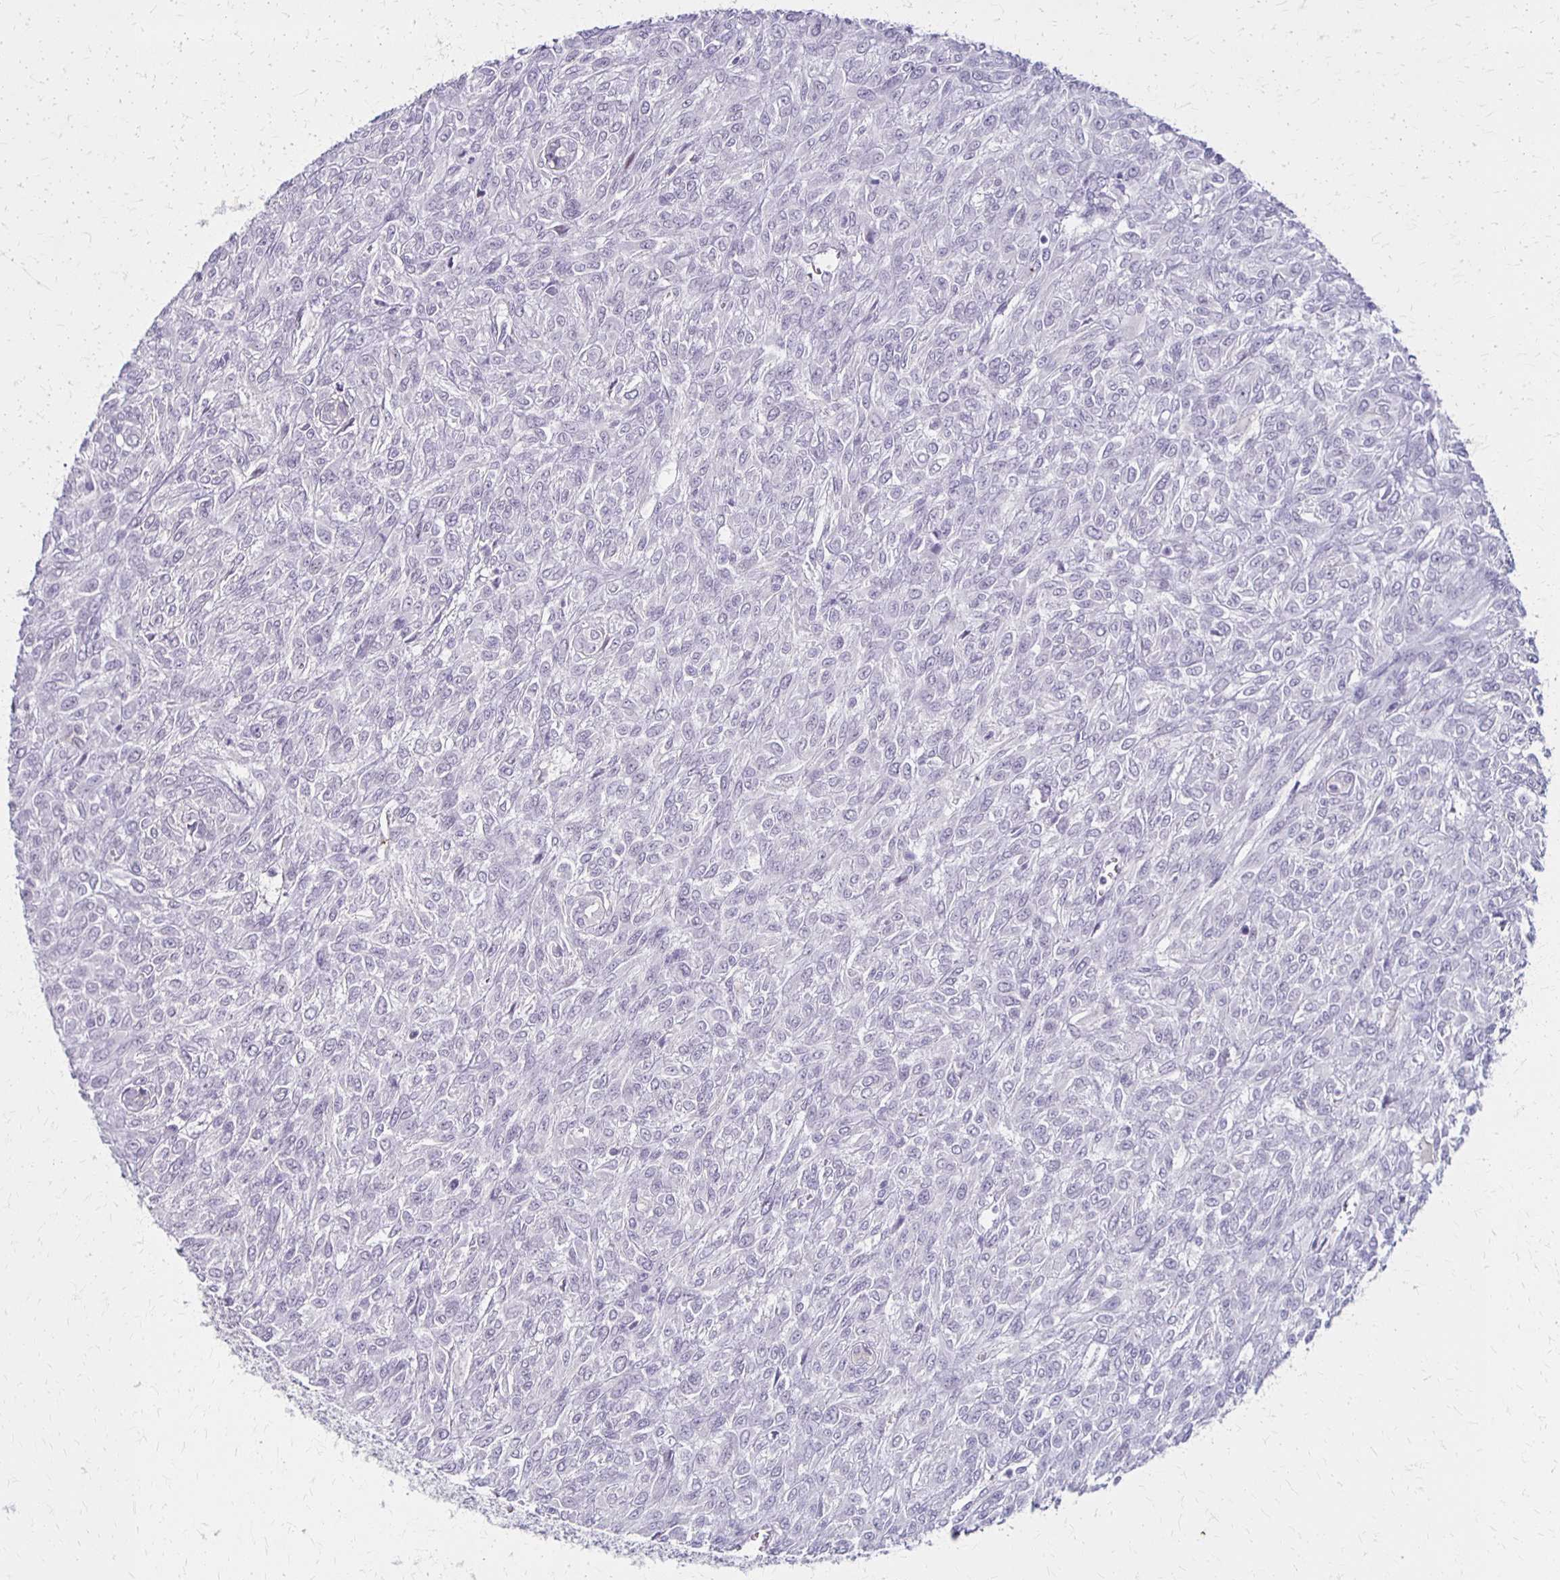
{"staining": {"intensity": "negative", "quantity": "none", "location": "none"}, "tissue": "renal cancer", "cell_type": "Tumor cells", "image_type": "cancer", "snomed": [{"axis": "morphology", "description": "Adenocarcinoma, NOS"}, {"axis": "topography", "description": "Kidney"}], "caption": "This is a image of immunohistochemistry staining of renal cancer, which shows no expression in tumor cells.", "gene": "SLC35E2B", "patient": {"sex": "male", "age": 58}}